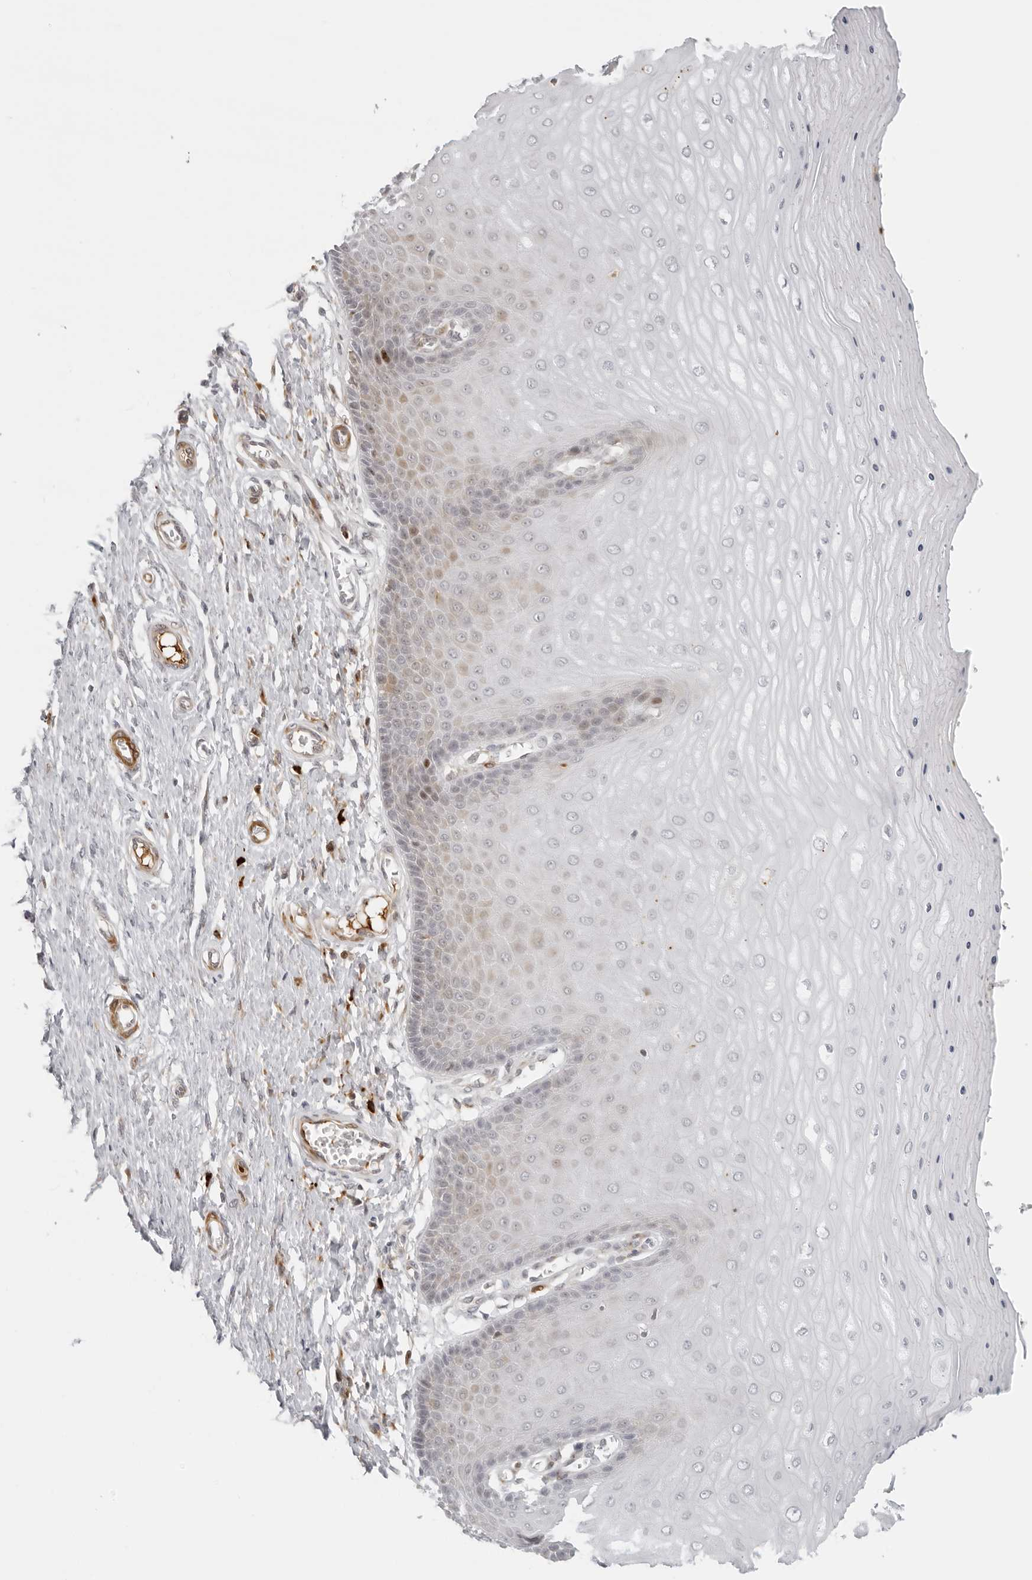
{"staining": {"intensity": "negative", "quantity": "none", "location": "none"}, "tissue": "cervix", "cell_type": "Glandular cells", "image_type": "normal", "snomed": [{"axis": "morphology", "description": "Normal tissue, NOS"}, {"axis": "topography", "description": "Cervix"}], "caption": "This is an immunohistochemistry micrograph of benign cervix. There is no expression in glandular cells.", "gene": "ZNF678", "patient": {"sex": "female", "age": 55}}